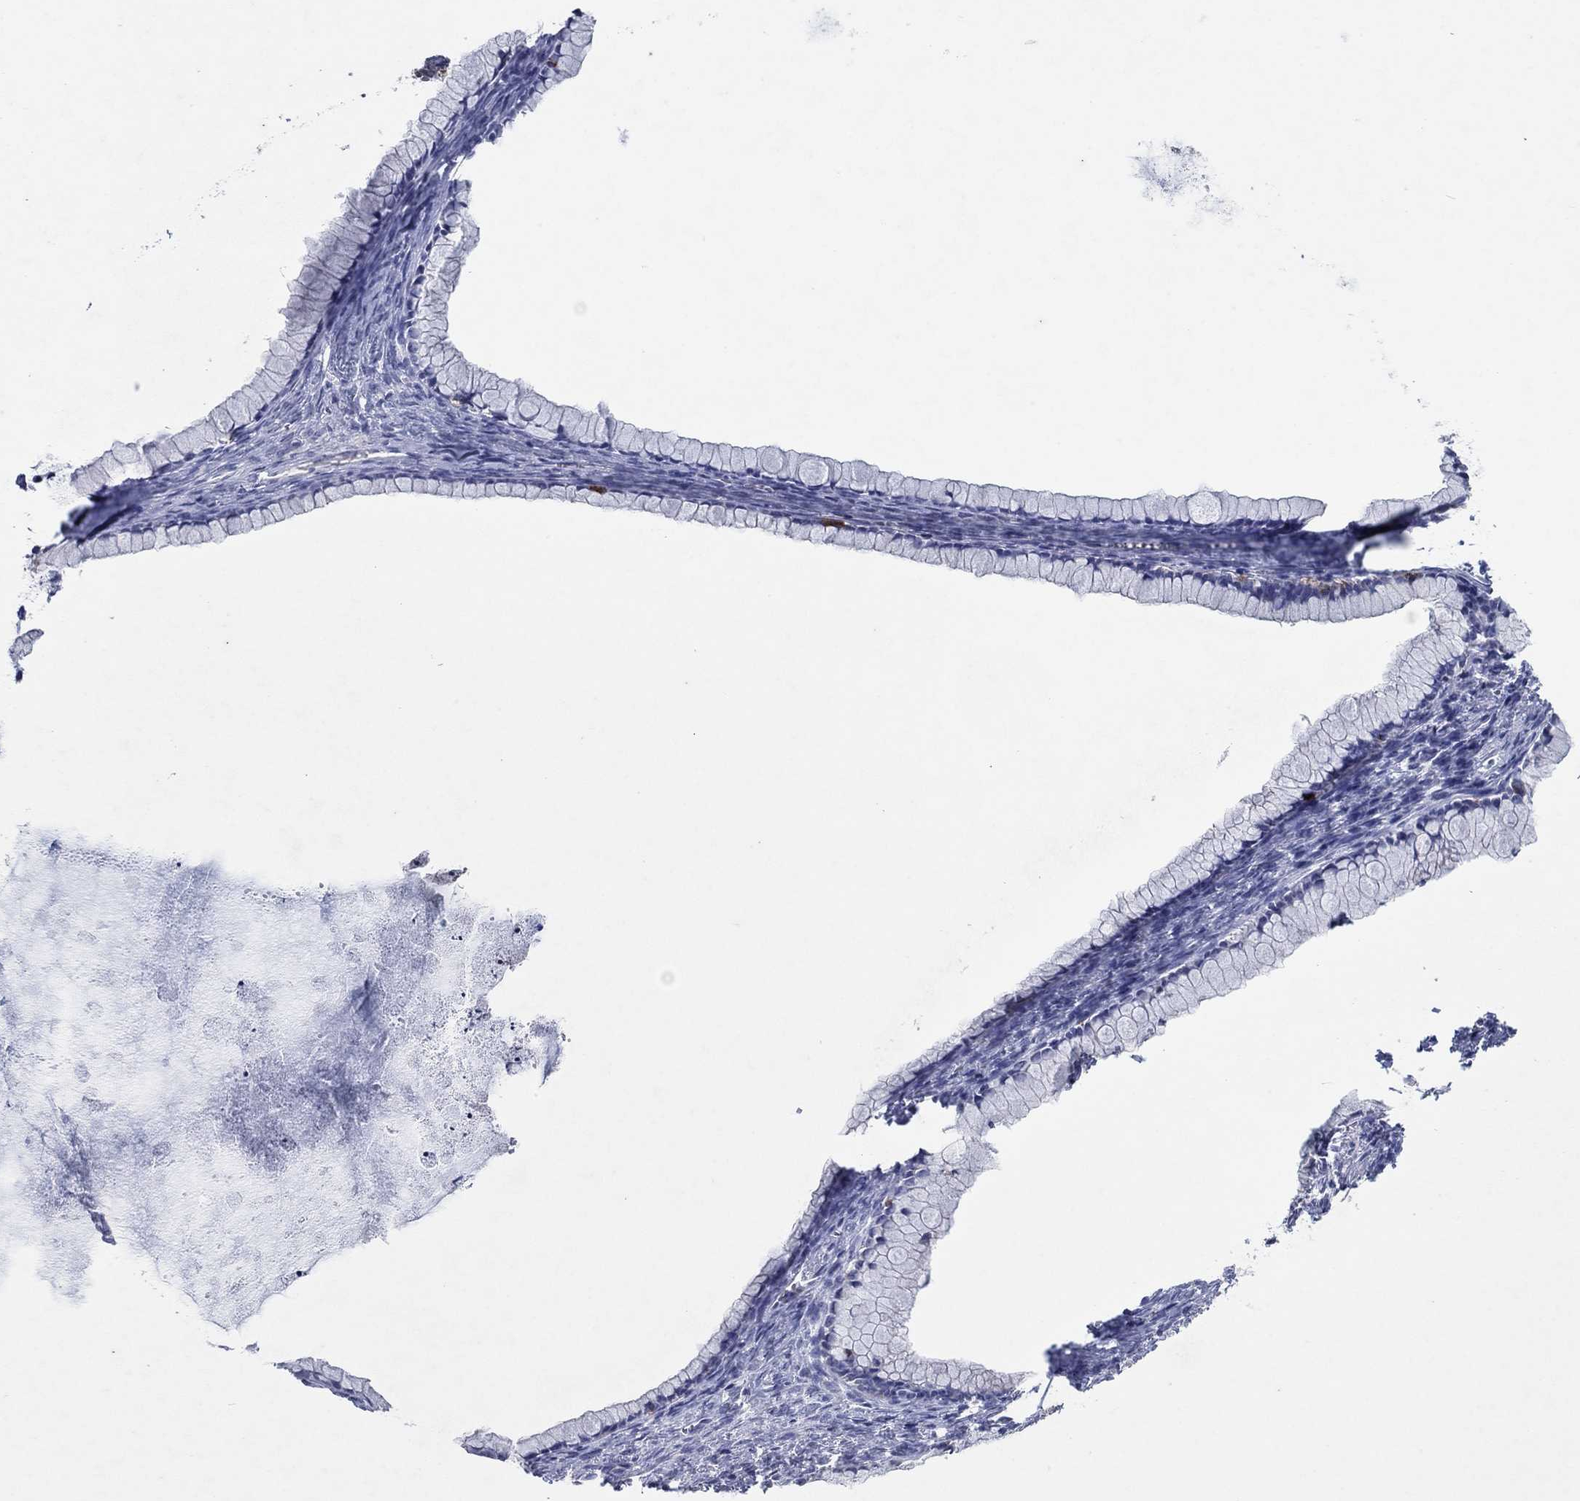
{"staining": {"intensity": "negative", "quantity": "none", "location": "none"}, "tissue": "ovarian cancer", "cell_type": "Tumor cells", "image_type": "cancer", "snomed": [{"axis": "morphology", "description": "Cystadenocarcinoma, mucinous, NOS"}, {"axis": "topography", "description": "Ovary"}], "caption": "Ovarian mucinous cystadenocarcinoma was stained to show a protein in brown. There is no significant staining in tumor cells.", "gene": "C9orf85", "patient": {"sex": "female", "age": 41}}